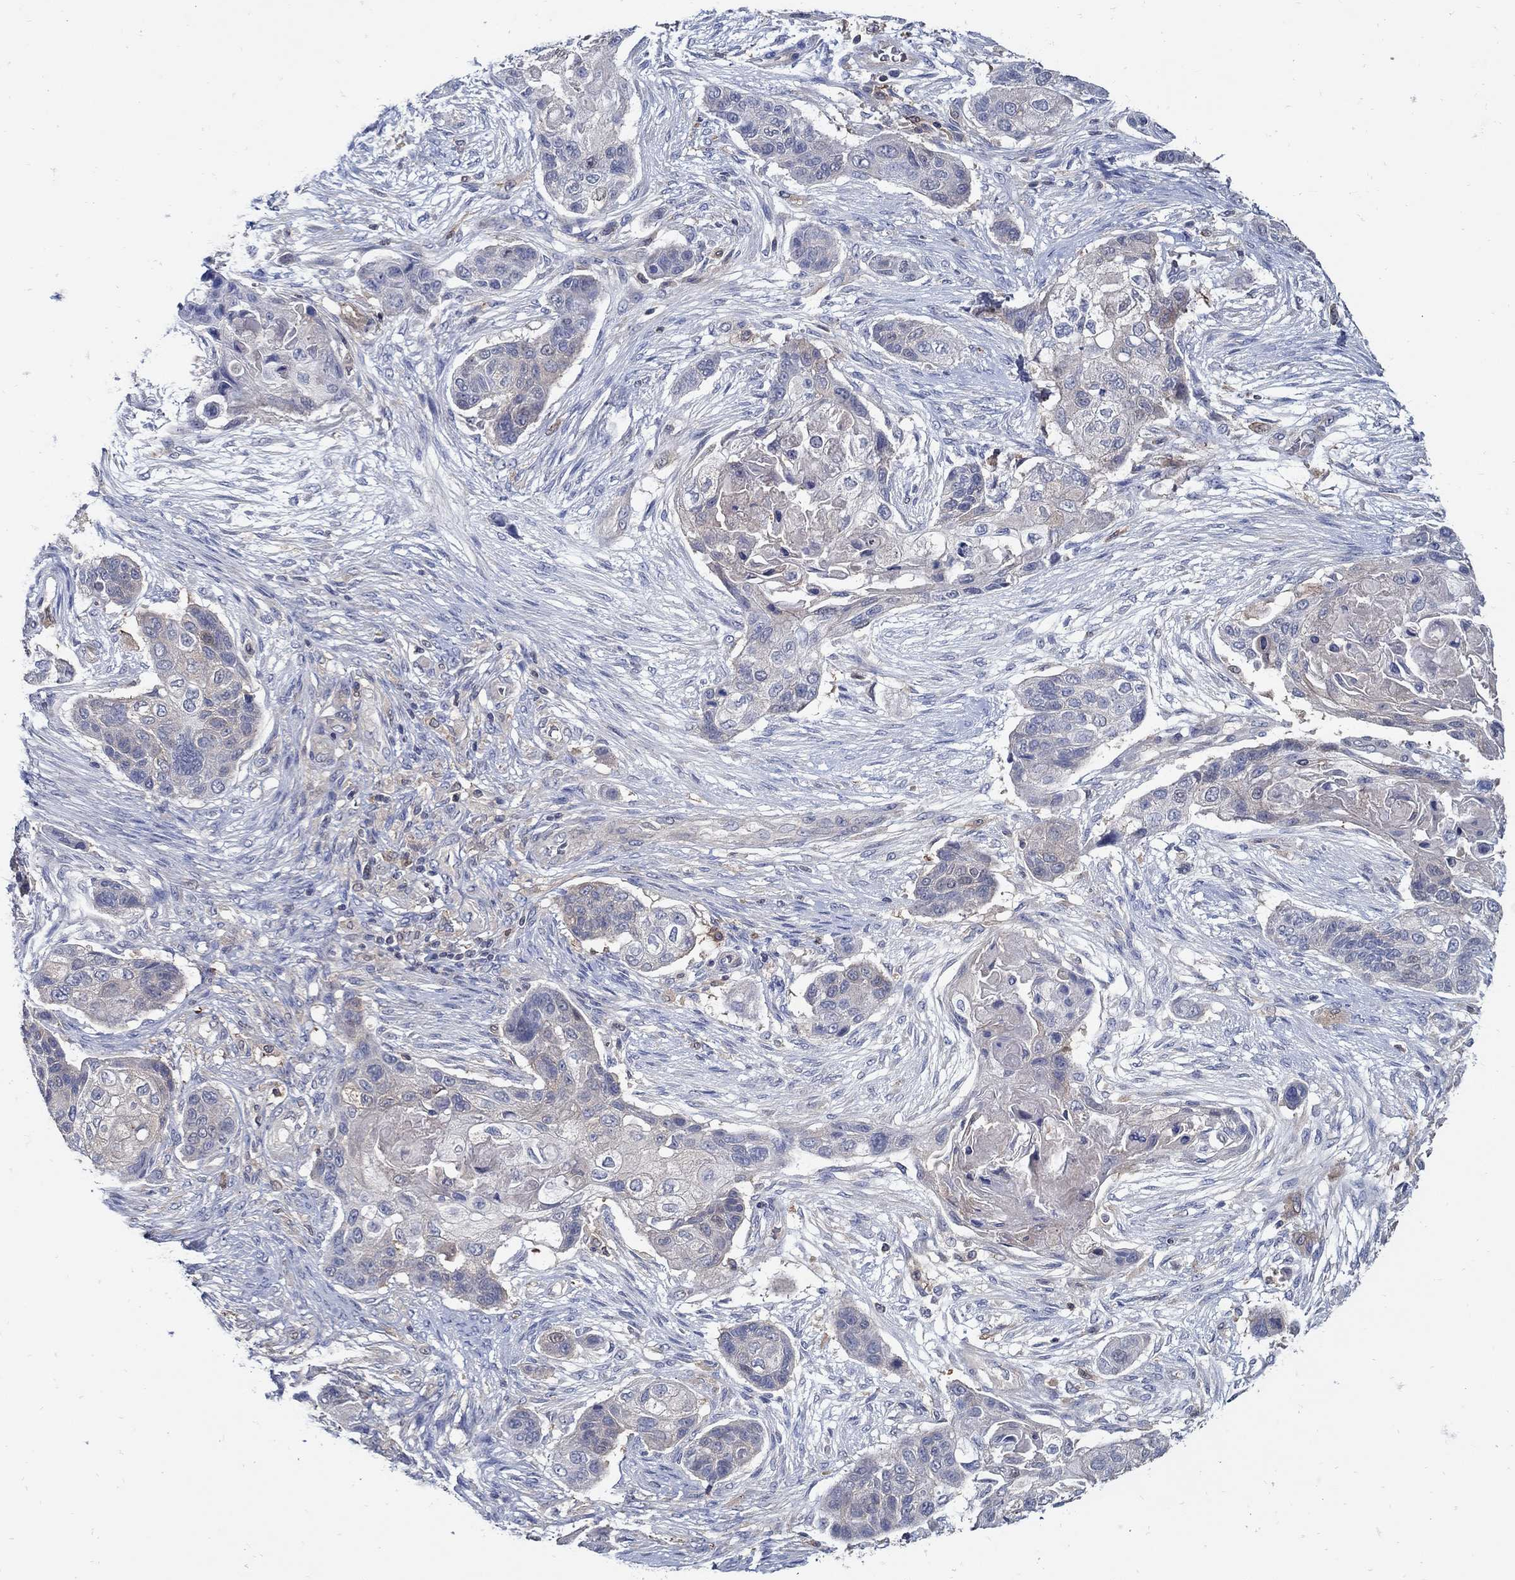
{"staining": {"intensity": "negative", "quantity": "none", "location": "none"}, "tissue": "lung cancer", "cell_type": "Tumor cells", "image_type": "cancer", "snomed": [{"axis": "morphology", "description": "Squamous cell carcinoma, NOS"}, {"axis": "topography", "description": "Lung"}], "caption": "The micrograph reveals no significant staining in tumor cells of lung cancer.", "gene": "MTHFR", "patient": {"sex": "male", "age": 69}}